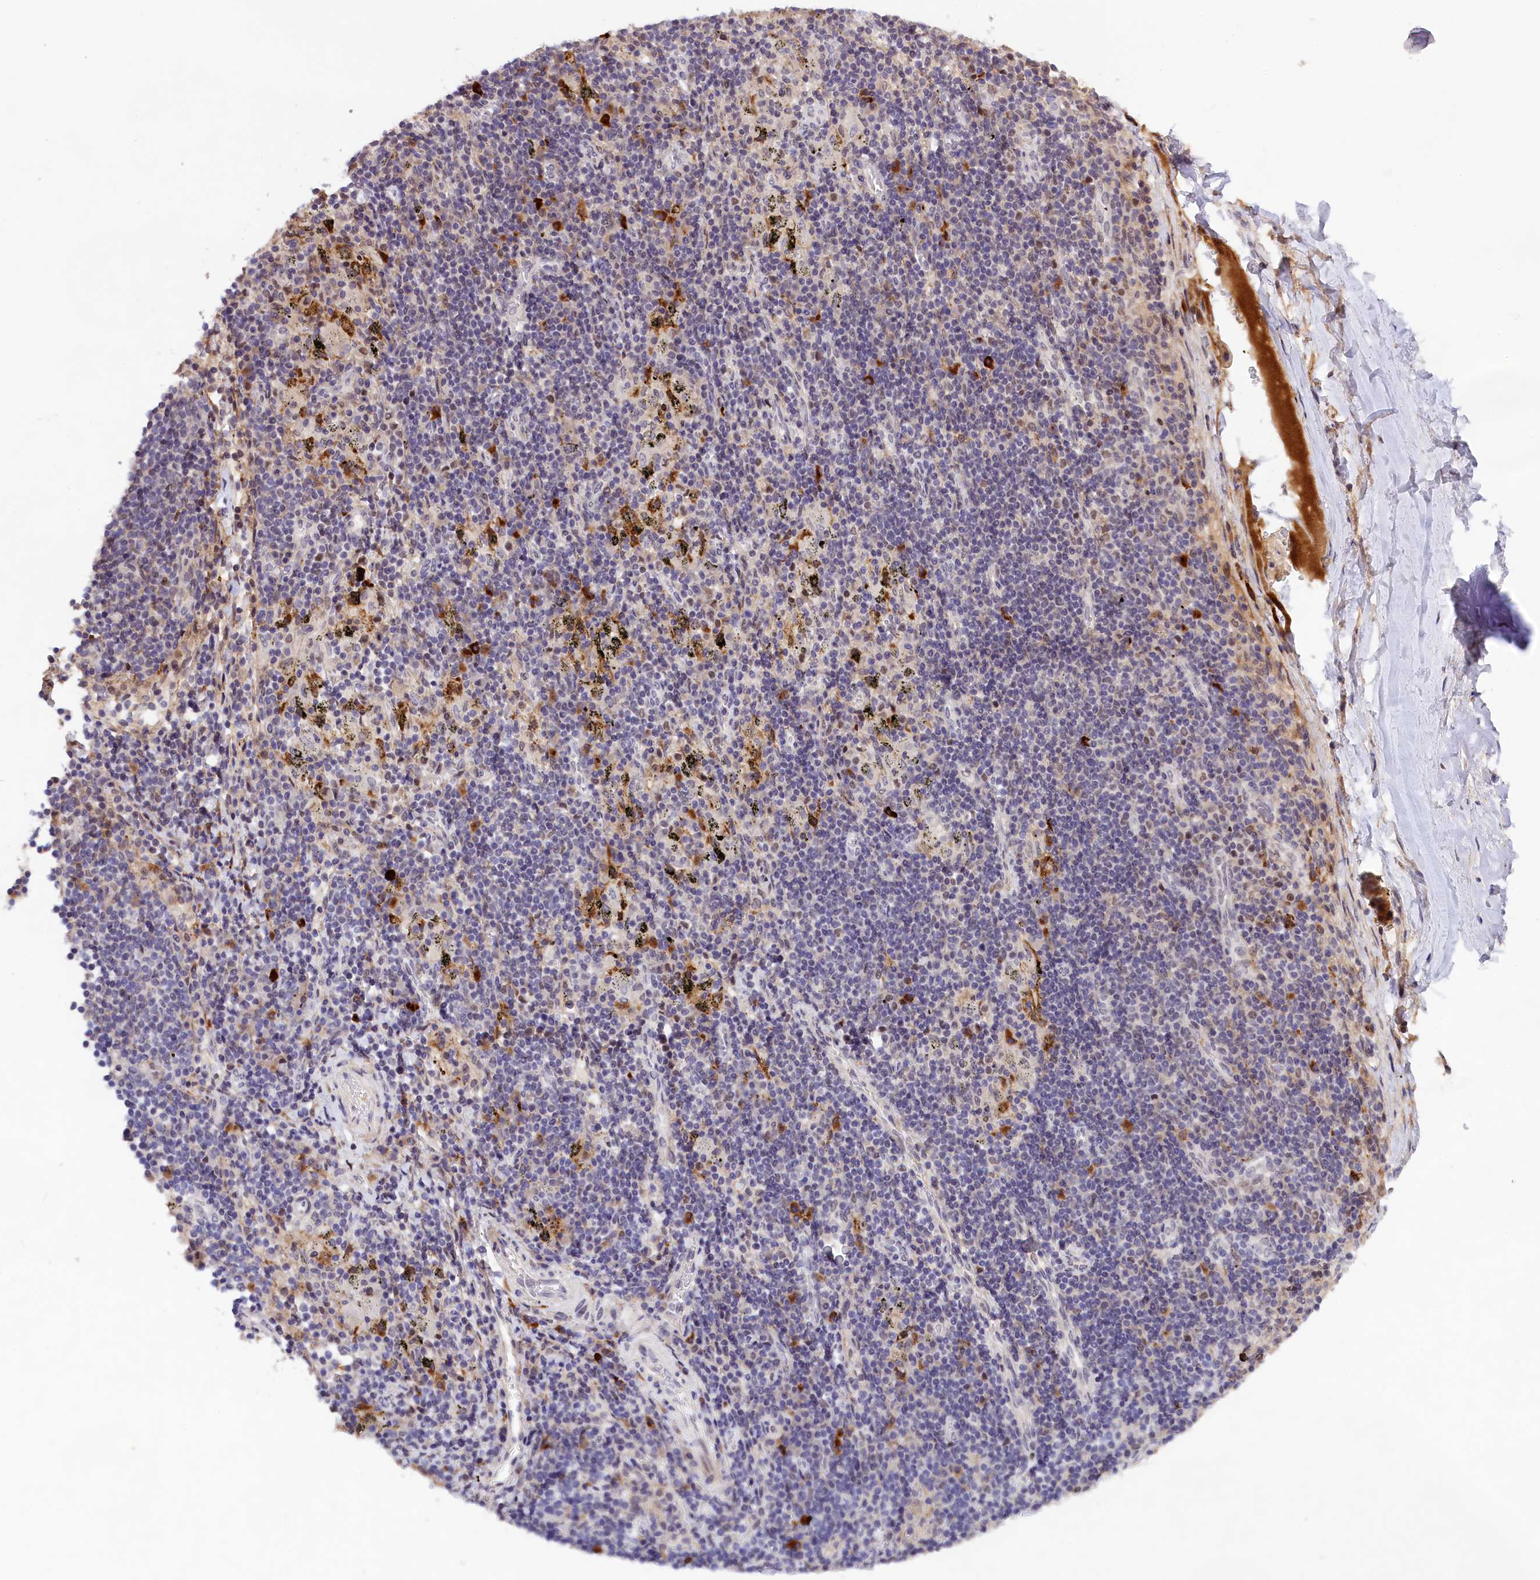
{"staining": {"intensity": "negative", "quantity": "none", "location": "none"}, "tissue": "adipose tissue", "cell_type": "Adipocytes", "image_type": "normal", "snomed": [{"axis": "morphology", "description": "Normal tissue, NOS"}, {"axis": "topography", "description": "Lymph node"}, {"axis": "topography", "description": "Cartilage tissue"}, {"axis": "topography", "description": "Bronchus"}], "caption": "IHC micrograph of normal adipose tissue stained for a protein (brown), which exhibits no expression in adipocytes. (Brightfield microscopy of DAB immunohistochemistry at high magnification).", "gene": "FBXO45", "patient": {"sex": "male", "age": 63}}